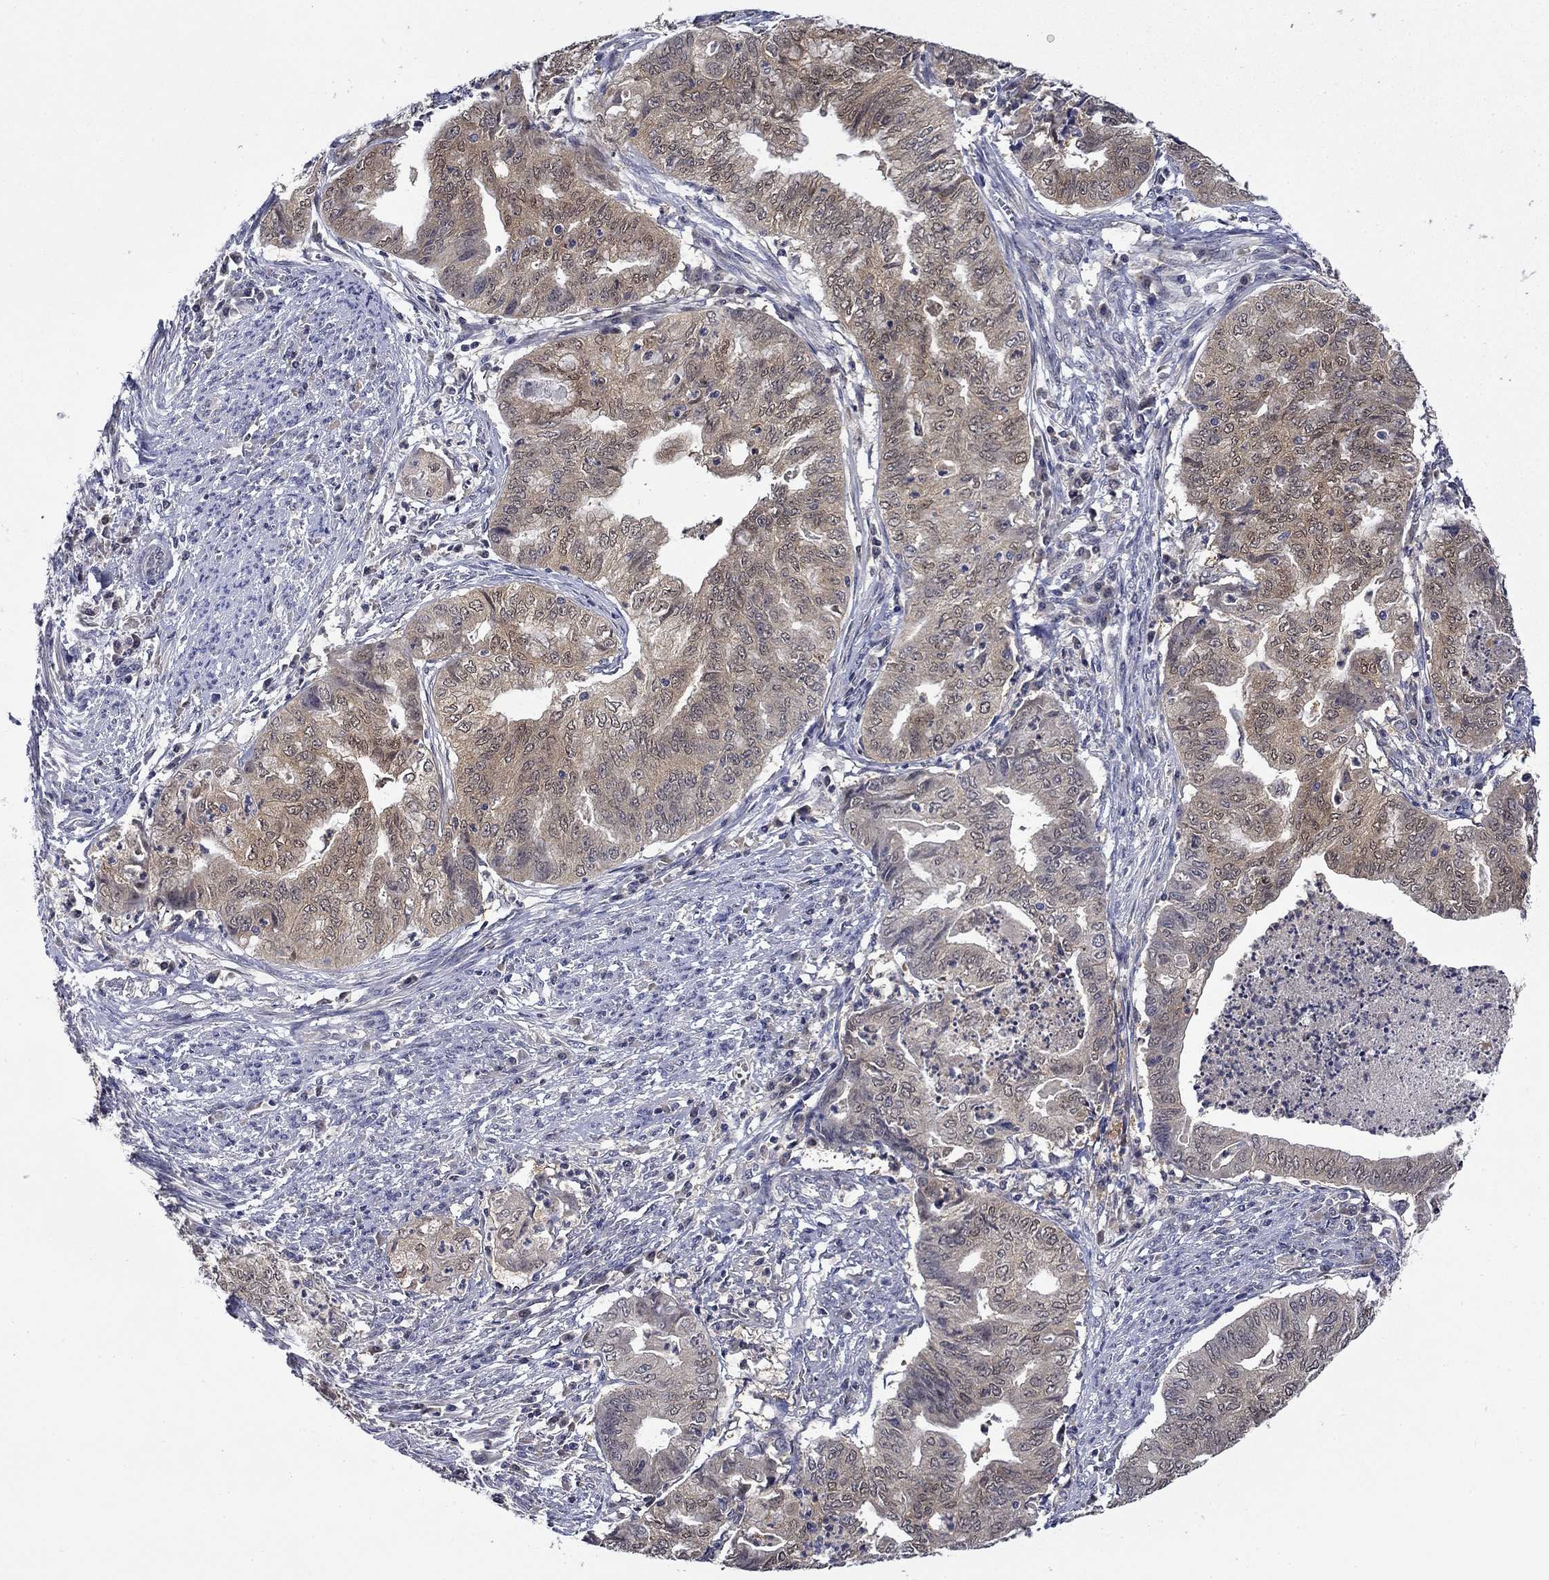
{"staining": {"intensity": "weak", "quantity": "25%-75%", "location": "cytoplasmic/membranous"}, "tissue": "endometrial cancer", "cell_type": "Tumor cells", "image_type": "cancer", "snomed": [{"axis": "morphology", "description": "Adenocarcinoma, NOS"}, {"axis": "topography", "description": "Endometrium"}], "caption": "DAB immunohistochemical staining of endometrial adenocarcinoma shows weak cytoplasmic/membranous protein positivity in approximately 25%-75% of tumor cells.", "gene": "DDTL", "patient": {"sex": "female", "age": 79}}